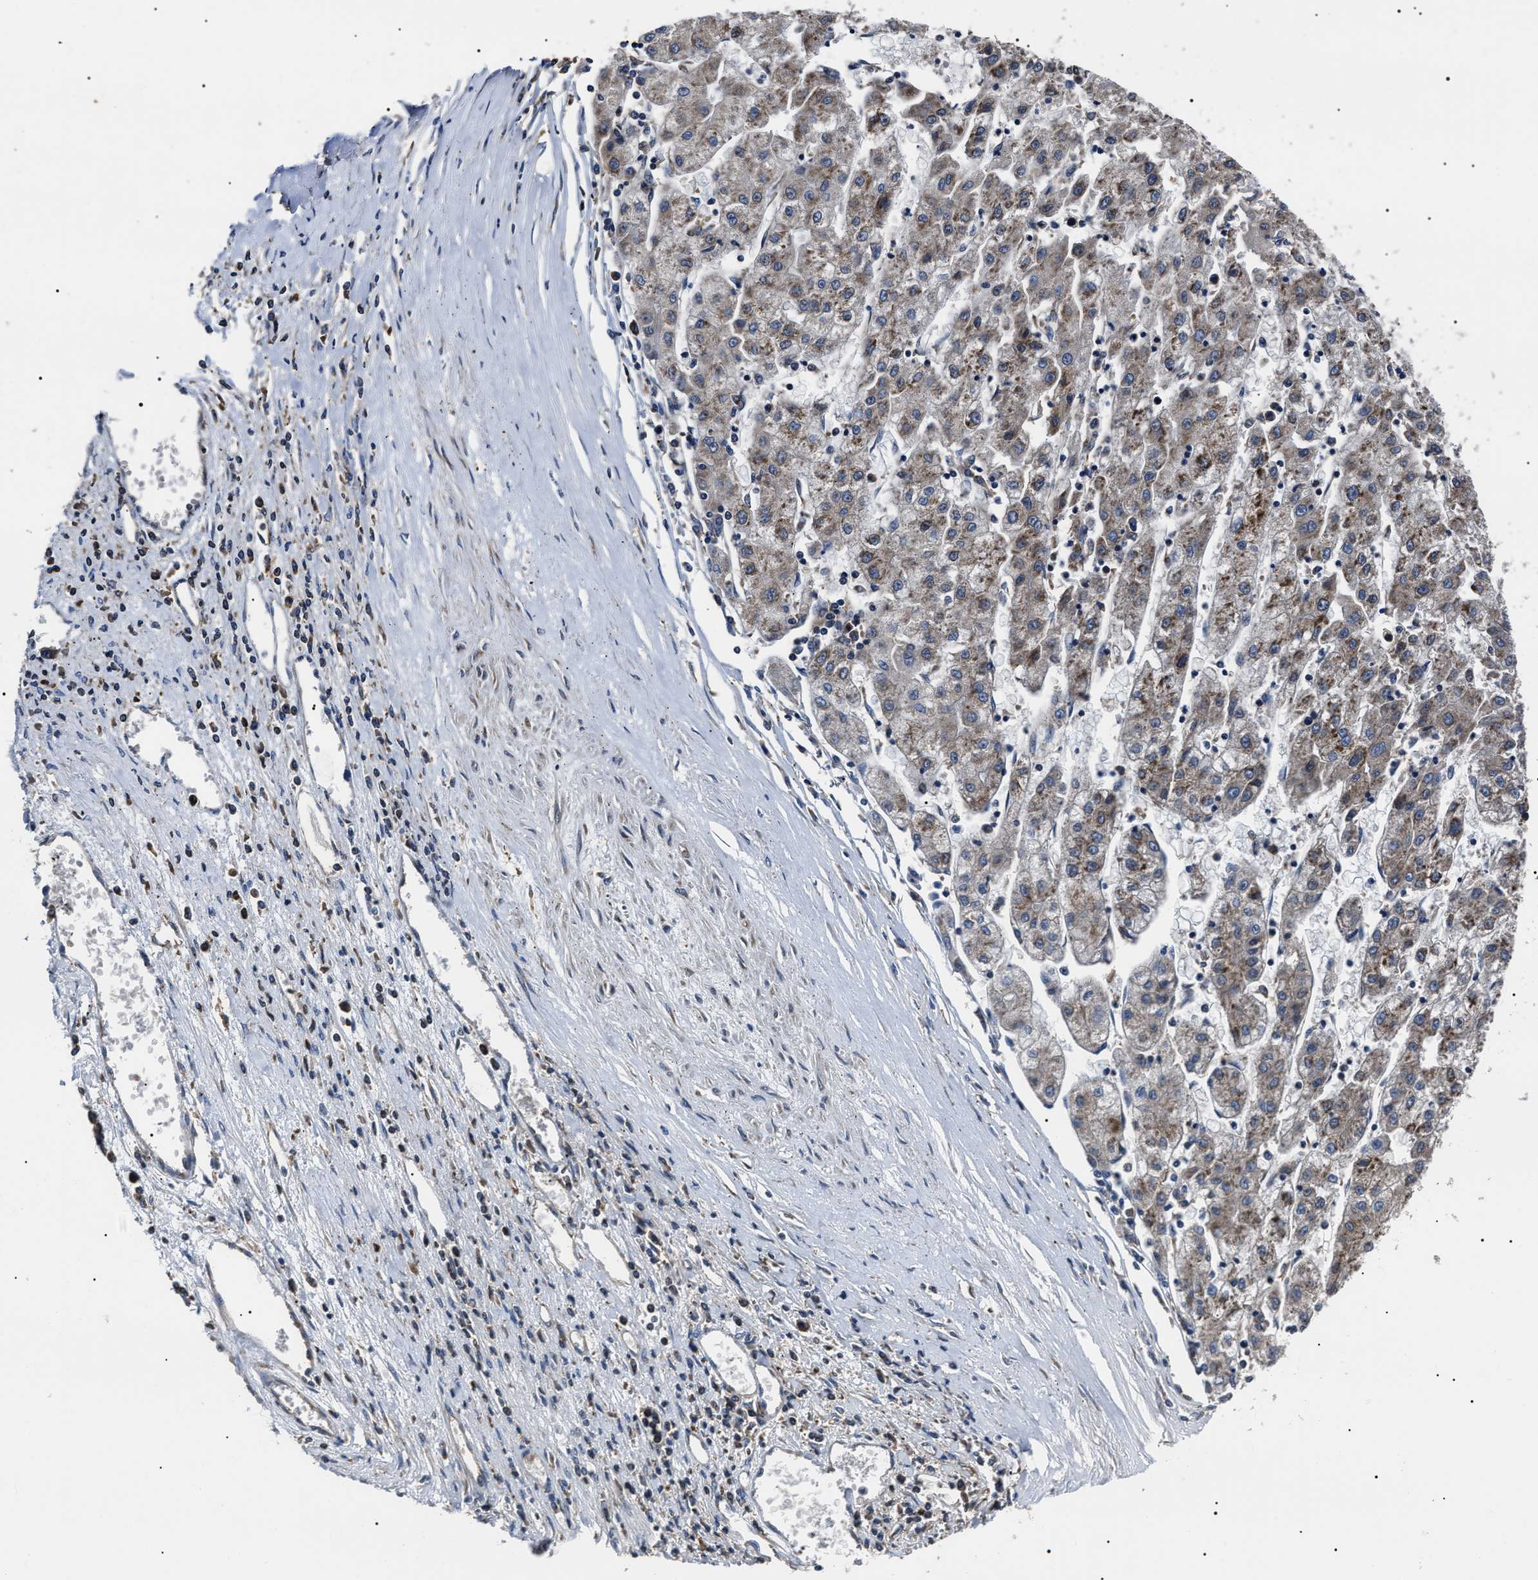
{"staining": {"intensity": "moderate", "quantity": "<25%", "location": "cytoplasmic/membranous"}, "tissue": "liver cancer", "cell_type": "Tumor cells", "image_type": "cancer", "snomed": [{"axis": "morphology", "description": "Carcinoma, Hepatocellular, NOS"}, {"axis": "topography", "description": "Liver"}], "caption": "A low amount of moderate cytoplasmic/membranous positivity is identified in about <25% of tumor cells in hepatocellular carcinoma (liver) tissue. (brown staining indicates protein expression, while blue staining denotes nuclei).", "gene": "CCT8", "patient": {"sex": "male", "age": 72}}